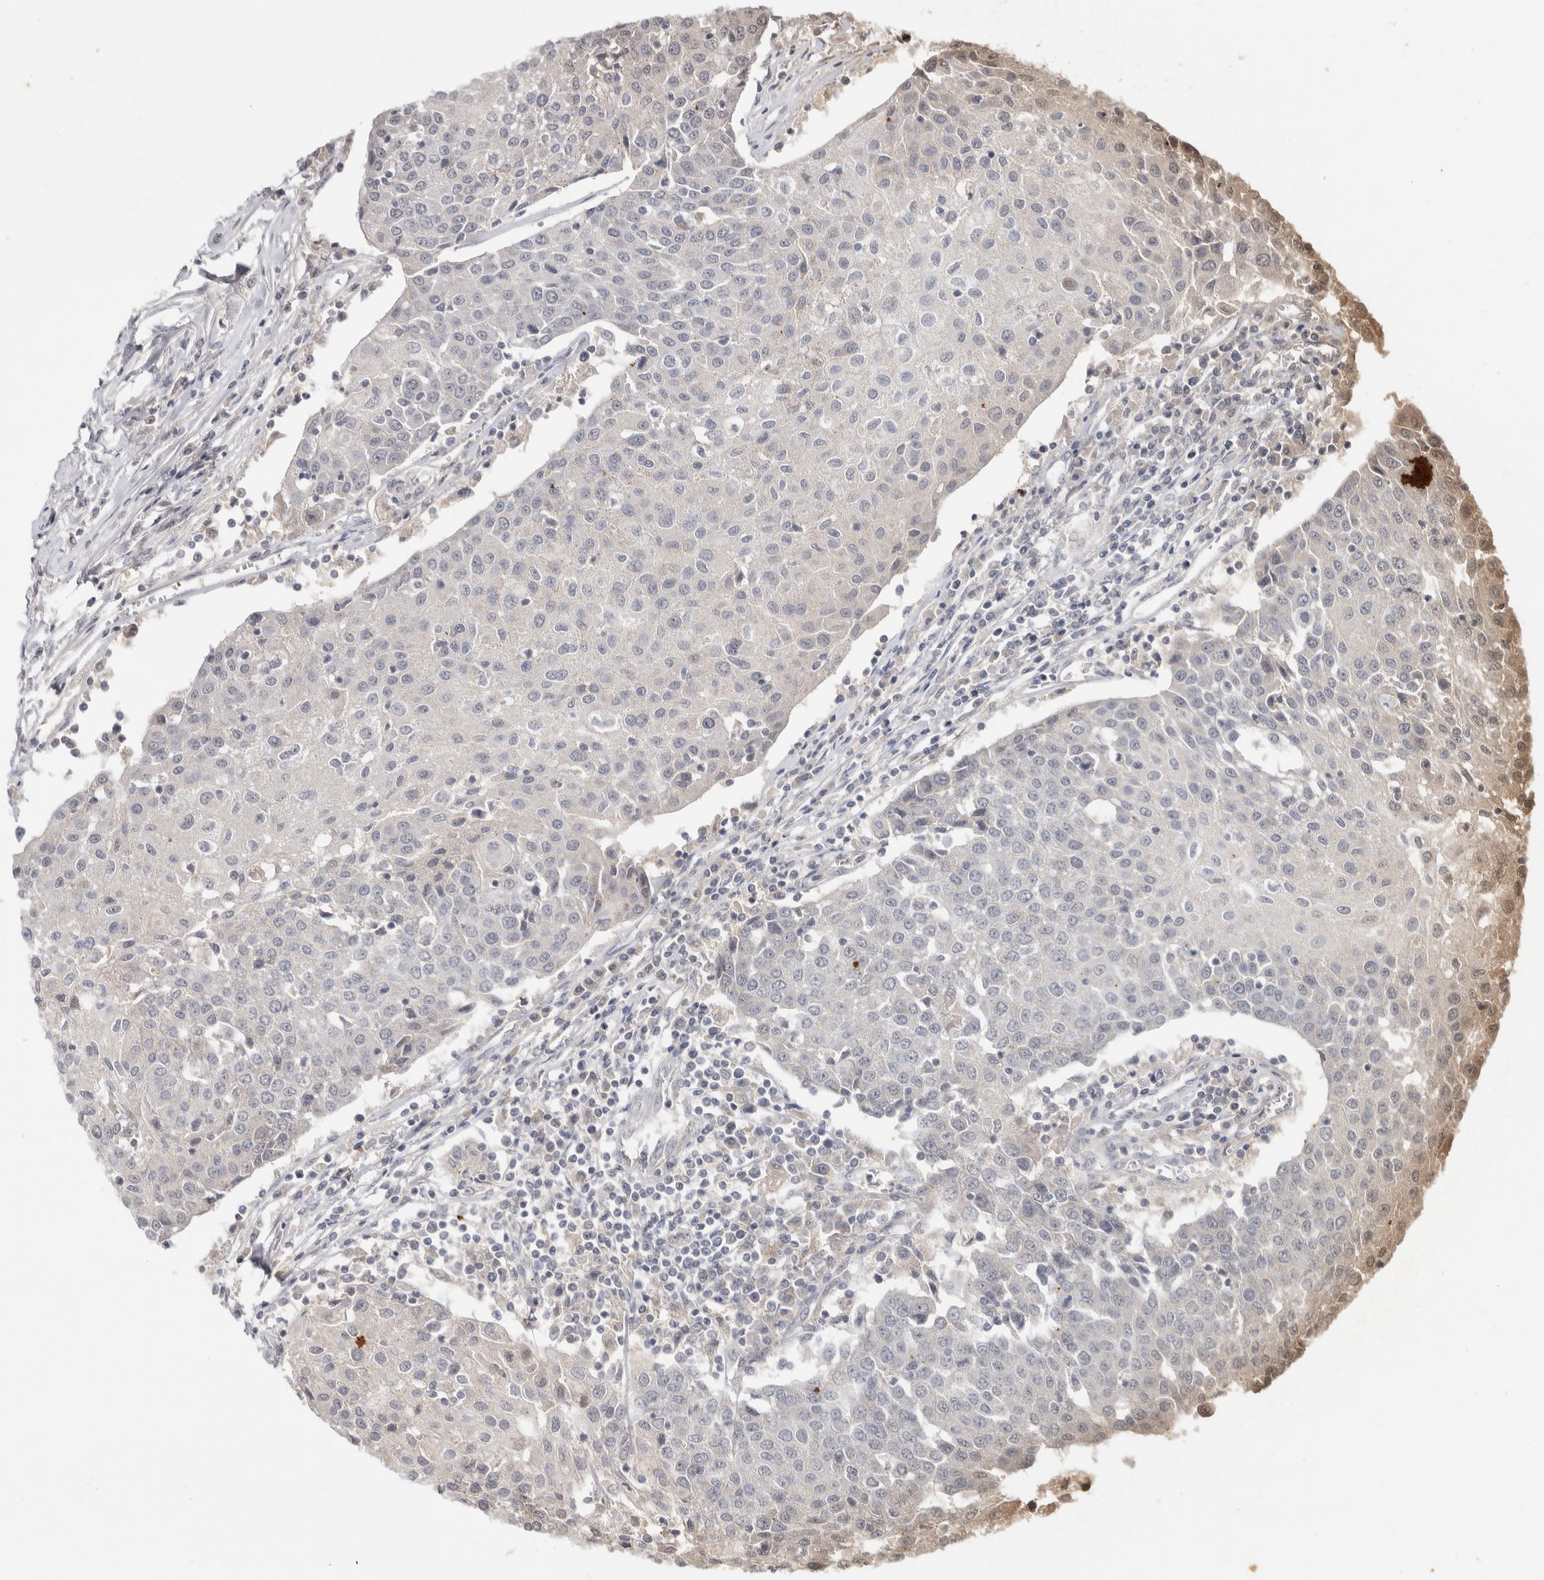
{"staining": {"intensity": "negative", "quantity": "none", "location": "none"}, "tissue": "urothelial cancer", "cell_type": "Tumor cells", "image_type": "cancer", "snomed": [{"axis": "morphology", "description": "Urothelial carcinoma, High grade"}, {"axis": "topography", "description": "Urinary bladder"}], "caption": "IHC photomicrograph of human urothelial carcinoma (high-grade) stained for a protein (brown), which exhibits no expression in tumor cells.", "gene": "FAM3A", "patient": {"sex": "female", "age": 85}}